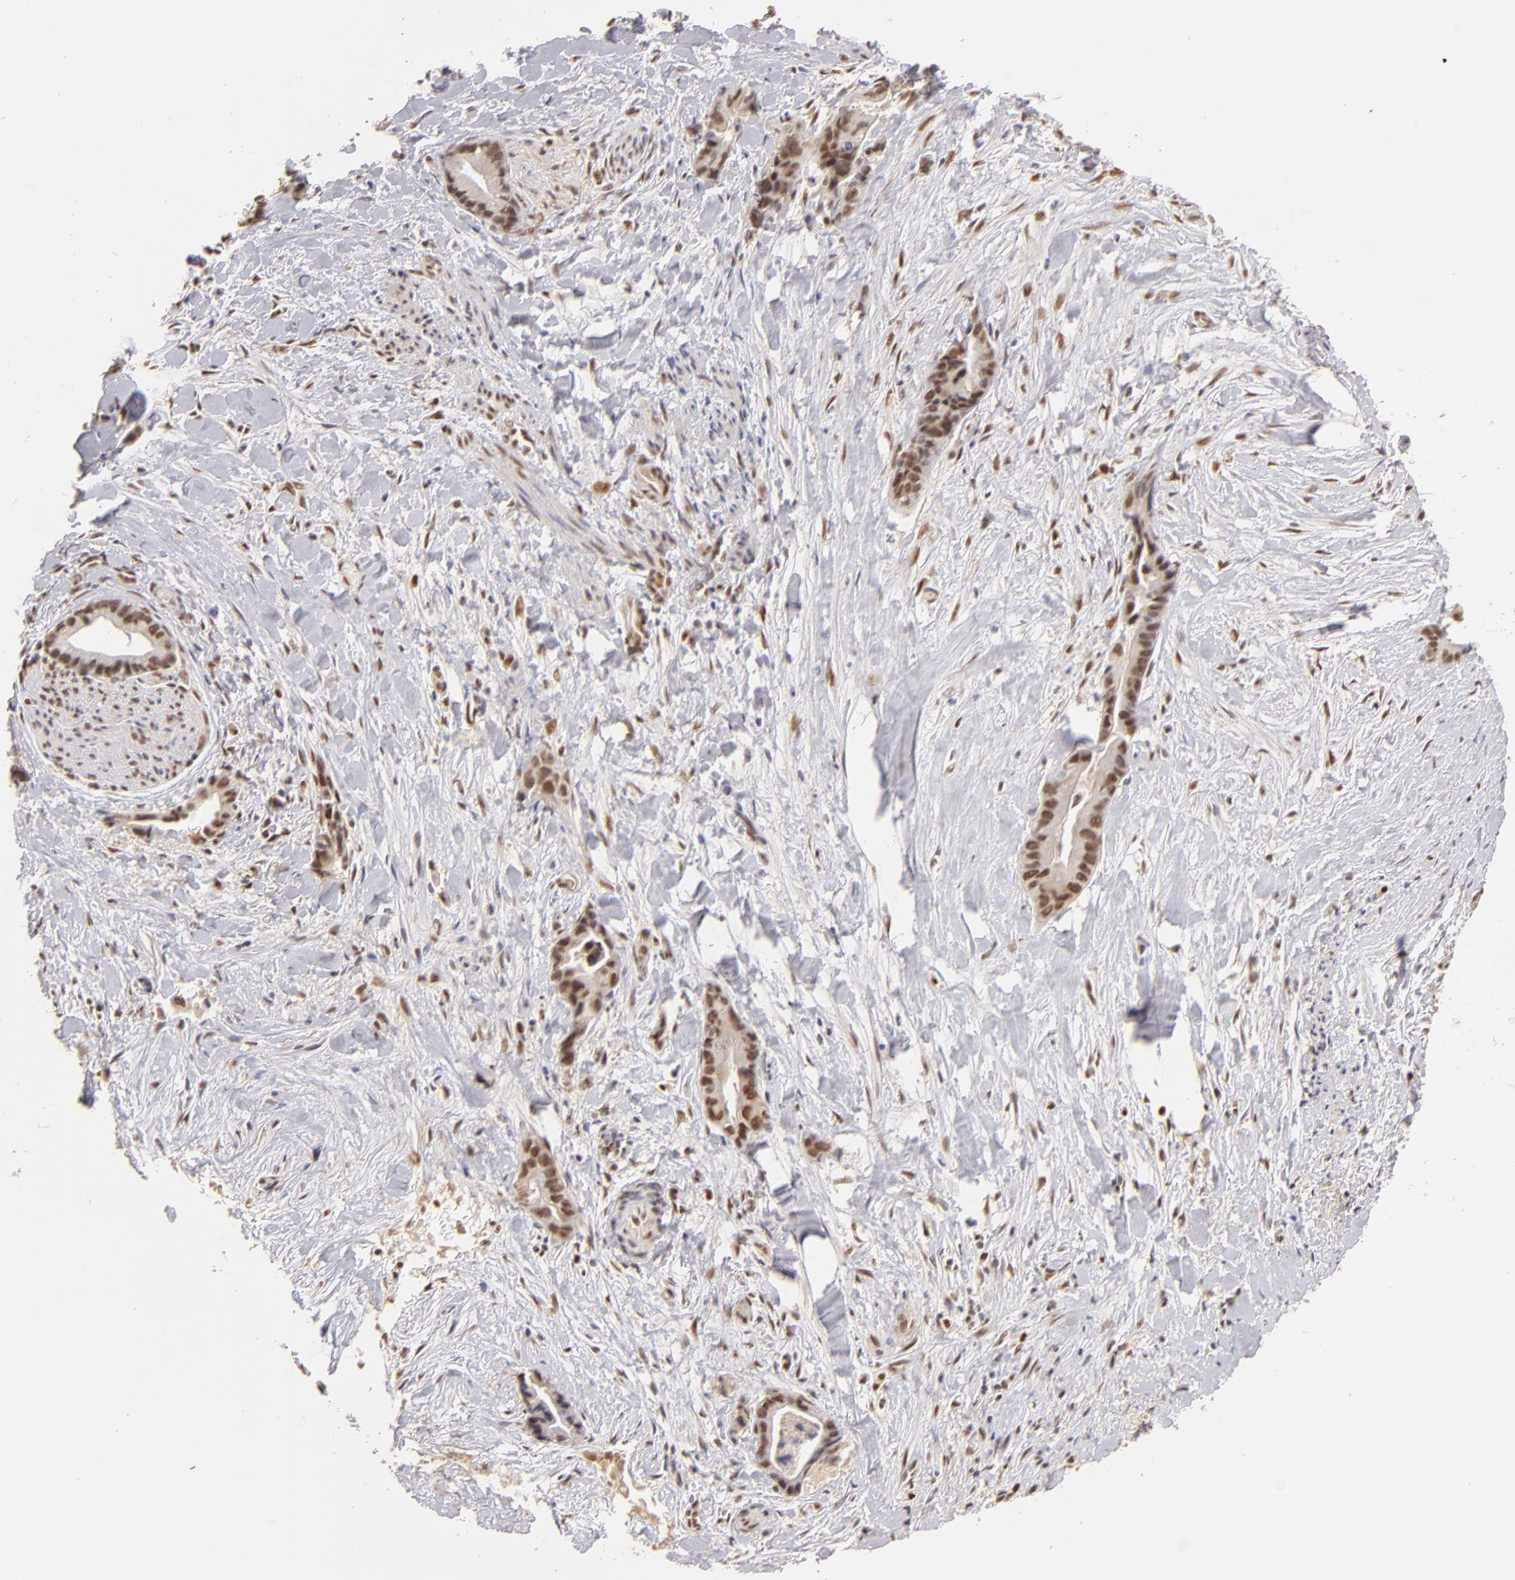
{"staining": {"intensity": "moderate", "quantity": ">75%", "location": "cytoplasmic/membranous,nuclear"}, "tissue": "liver cancer", "cell_type": "Tumor cells", "image_type": "cancer", "snomed": [{"axis": "morphology", "description": "Cholangiocarcinoma"}, {"axis": "topography", "description": "Liver"}], "caption": "Immunohistochemical staining of liver cancer (cholangiocarcinoma) shows medium levels of moderate cytoplasmic/membranous and nuclear protein staining in approximately >75% of tumor cells.", "gene": "CLOCK", "patient": {"sex": "female", "age": 55}}